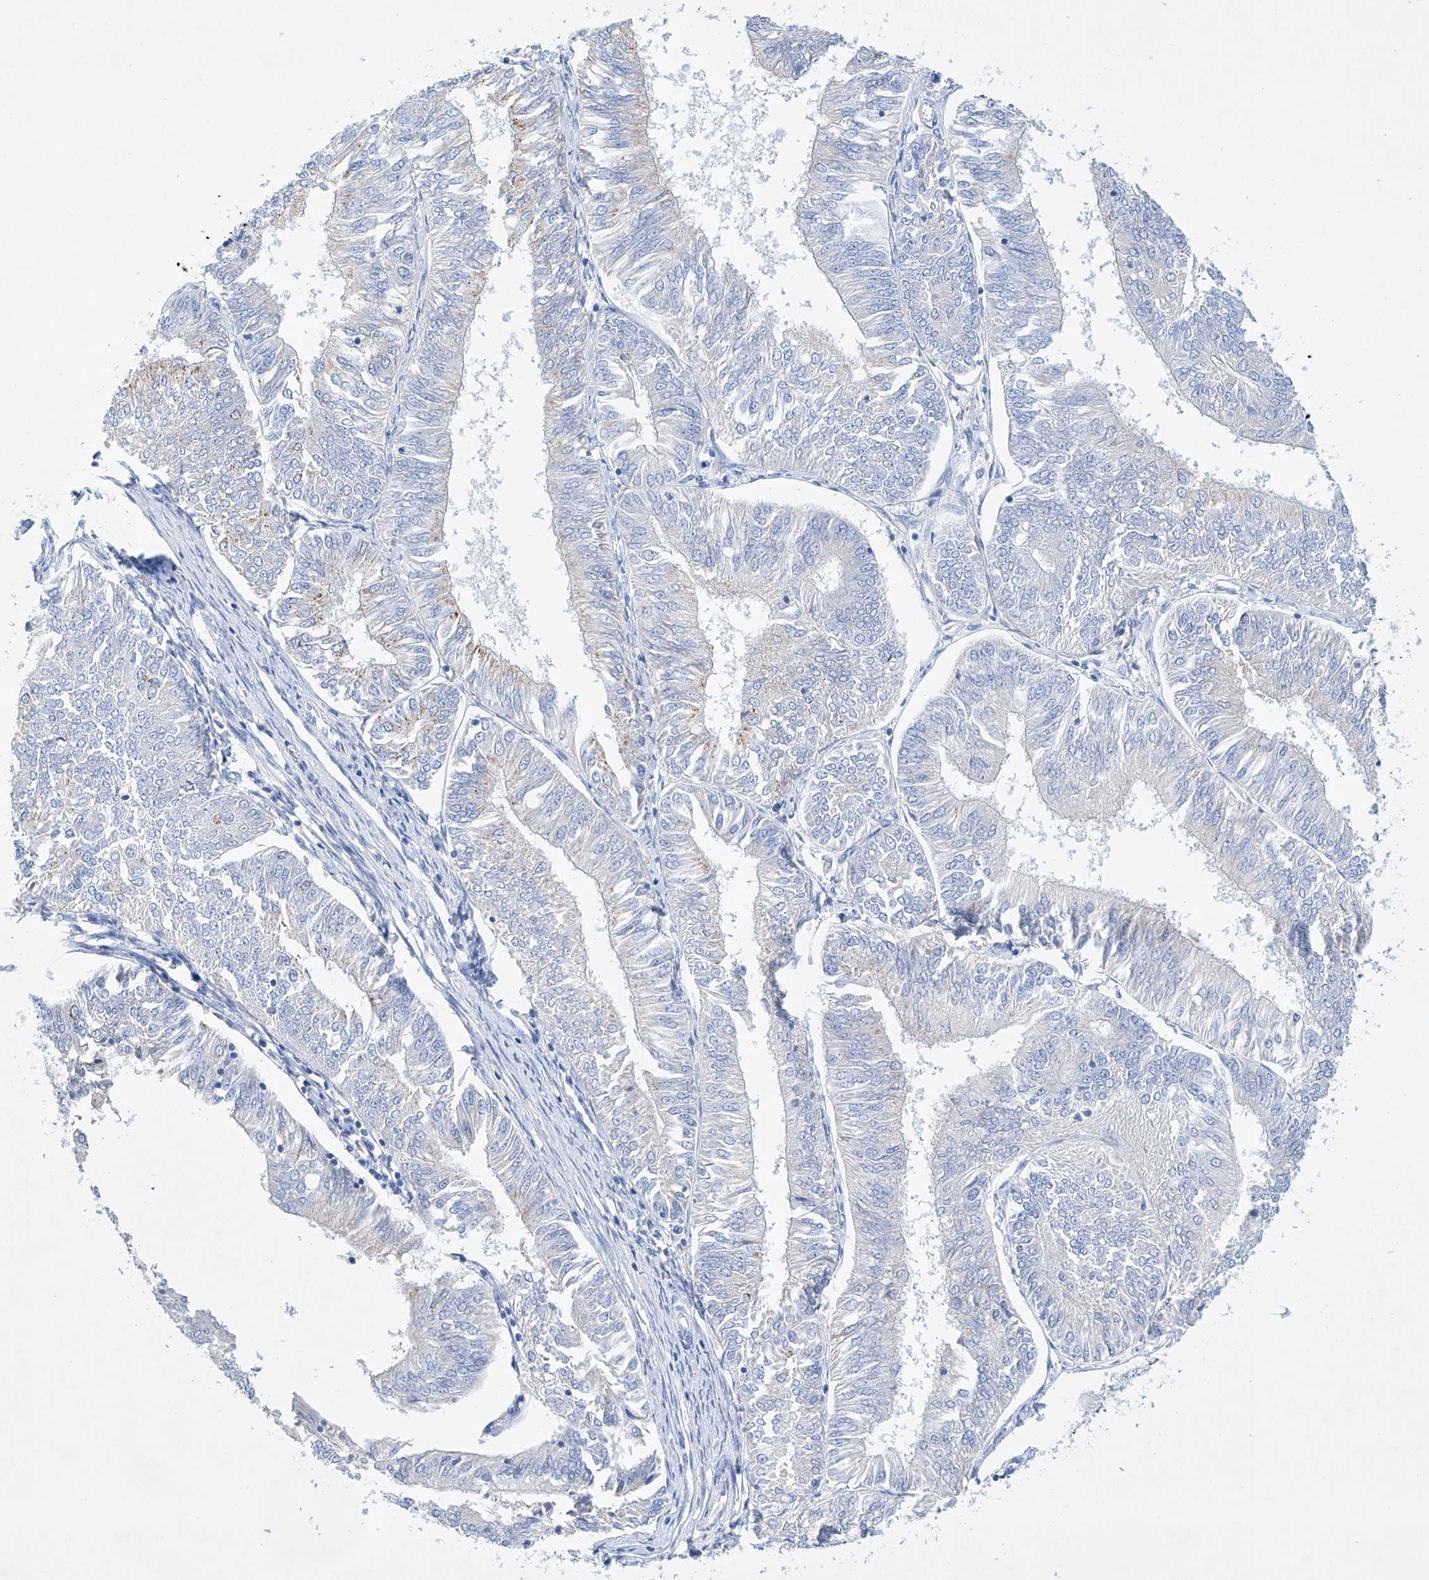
{"staining": {"intensity": "negative", "quantity": "none", "location": "none"}, "tissue": "endometrial cancer", "cell_type": "Tumor cells", "image_type": "cancer", "snomed": [{"axis": "morphology", "description": "Adenocarcinoma, NOS"}, {"axis": "topography", "description": "Endometrium"}], "caption": "Protein analysis of endometrial cancer (adenocarcinoma) demonstrates no significant positivity in tumor cells.", "gene": "LURAP1", "patient": {"sex": "female", "age": 58}}